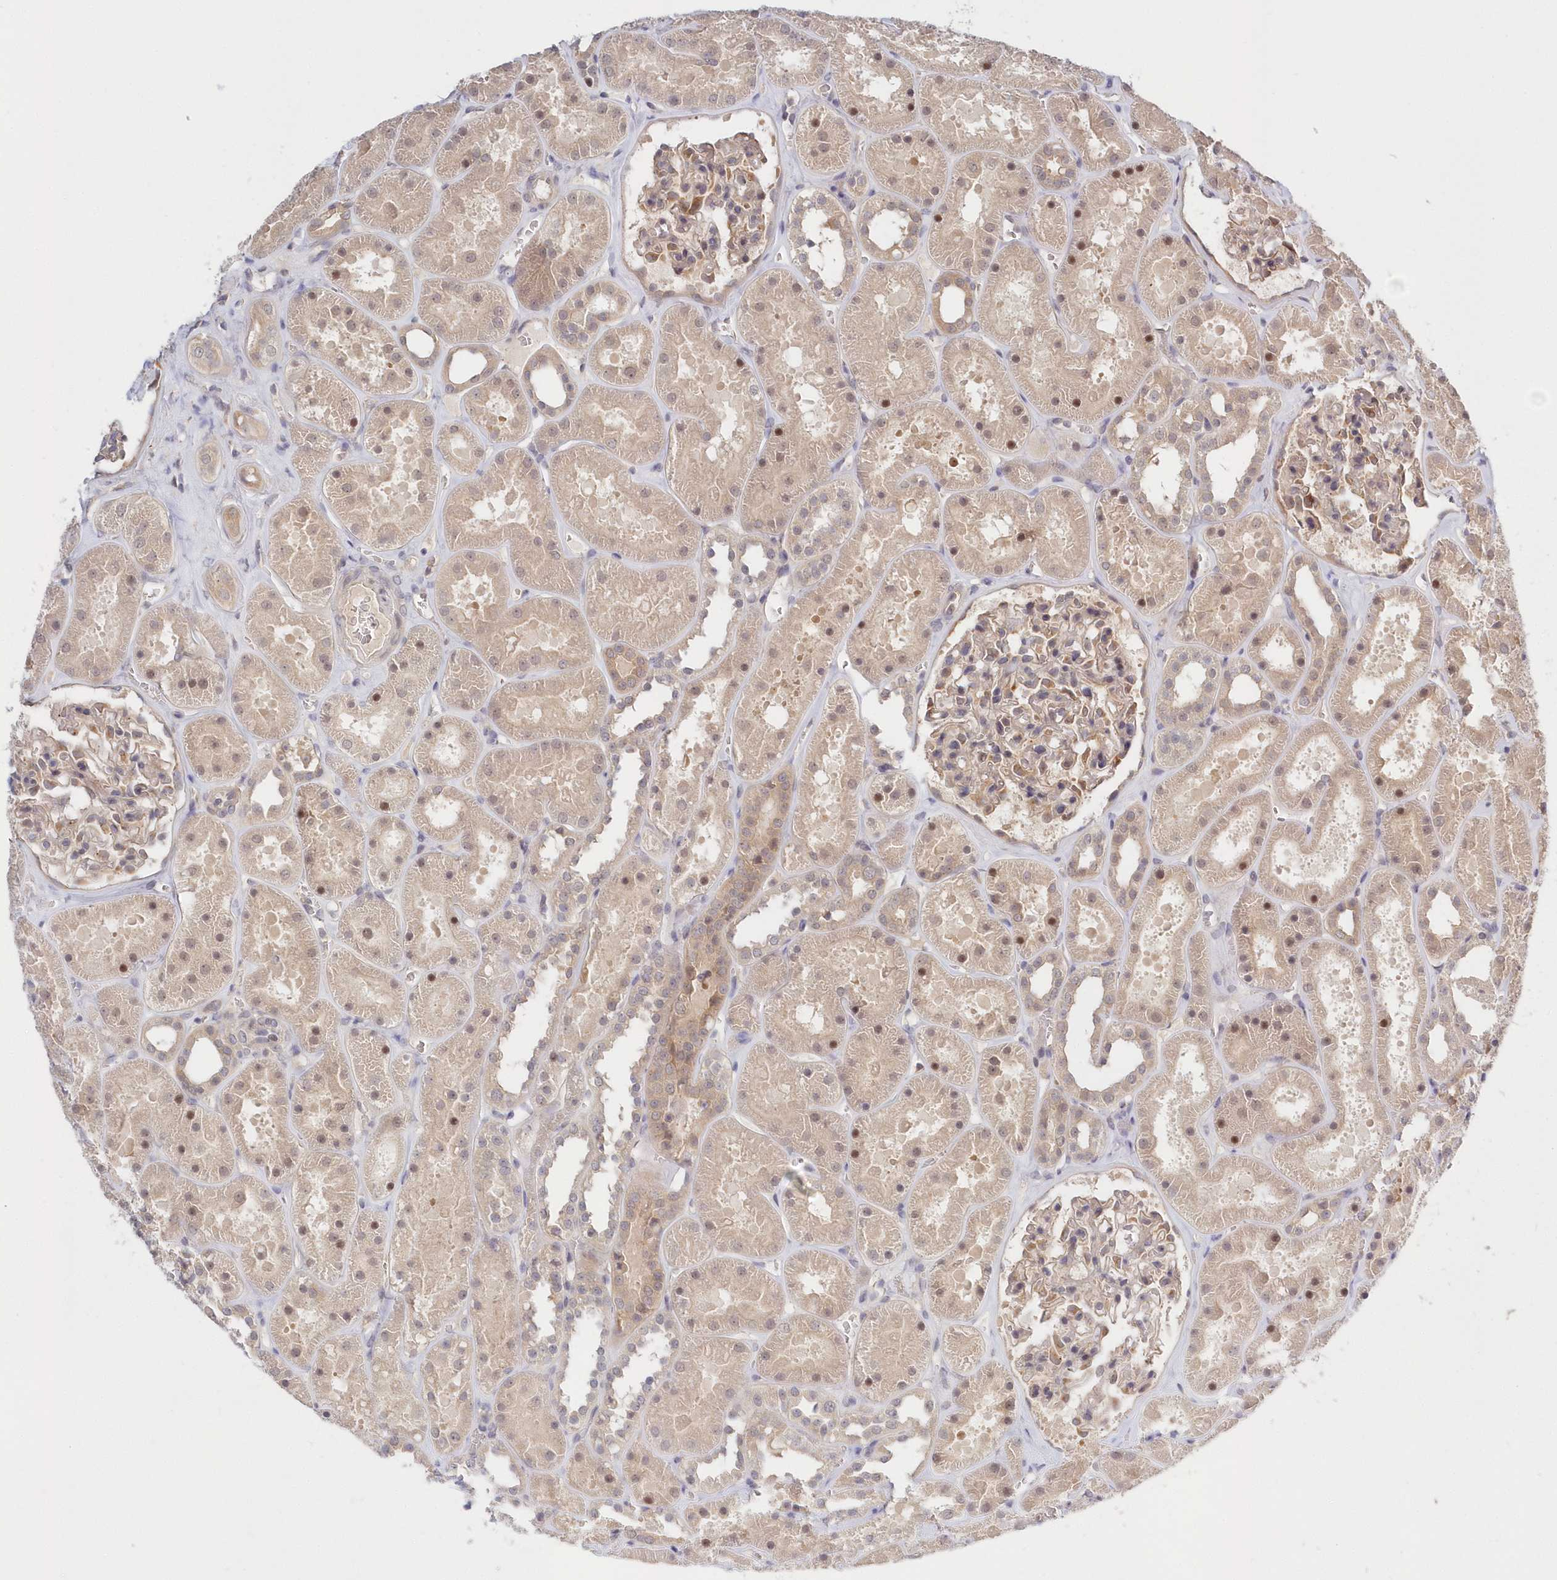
{"staining": {"intensity": "moderate", "quantity": "<25%", "location": "cytoplasmic/membranous"}, "tissue": "kidney", "cell_type": "Cells in glomeruli", "image_type": "normal", "snomed": [{"axis": "morphology", "description": "Normal tissue, NOS"}, {"axis": "topography", "description": "Kidney"}], "caption": "Cells in glomeruli demonstrate low levels of moderate cytoplasmic/membranous staining in about <25% of cells in normal human kidney.", "gene": "KATNA1", "patient": {"sex": "female", "age": 41}}